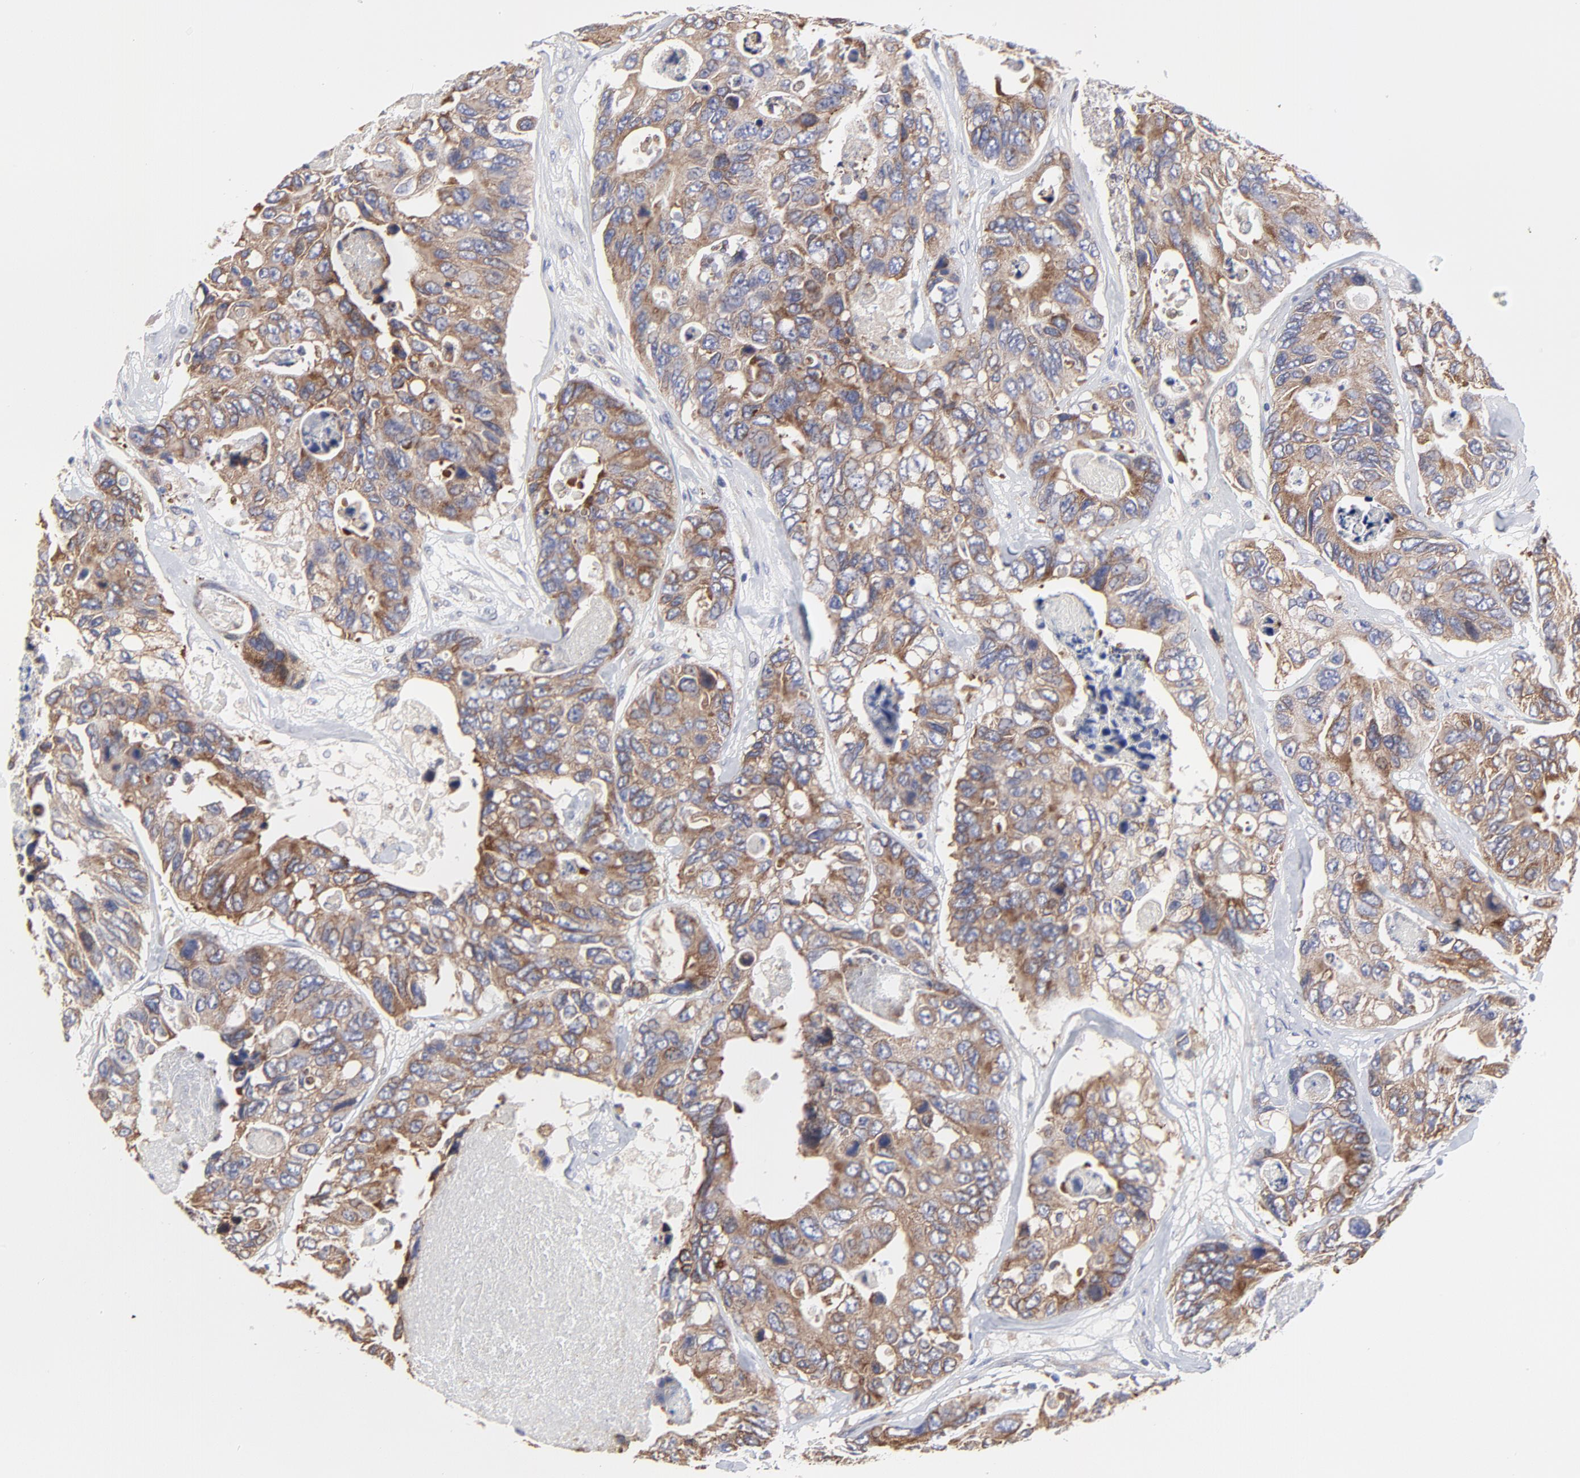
{"staining": {"intensity": "moderate", "quantity": ">75%", "location": "cytoplasmic/membranous"}, "tissue": "colorectal cancer", "cell_type": "Tumor cells", "image_type": "cancer", "snomed": [{"axis": "morphology", "description": "Adenocarcinoma, NOS"}, {"axis": "topography", "description": "Colon"}], "caption": "A micrograph showing moderate cytoplasmic/membranous positivity in about >75% of tumor cells in adenocarcinoma (colorectal), as visualized by brown immunohistochemical staining.", "gene": "MOSPD2", "patient": {"sex": "female", "age": 86}}